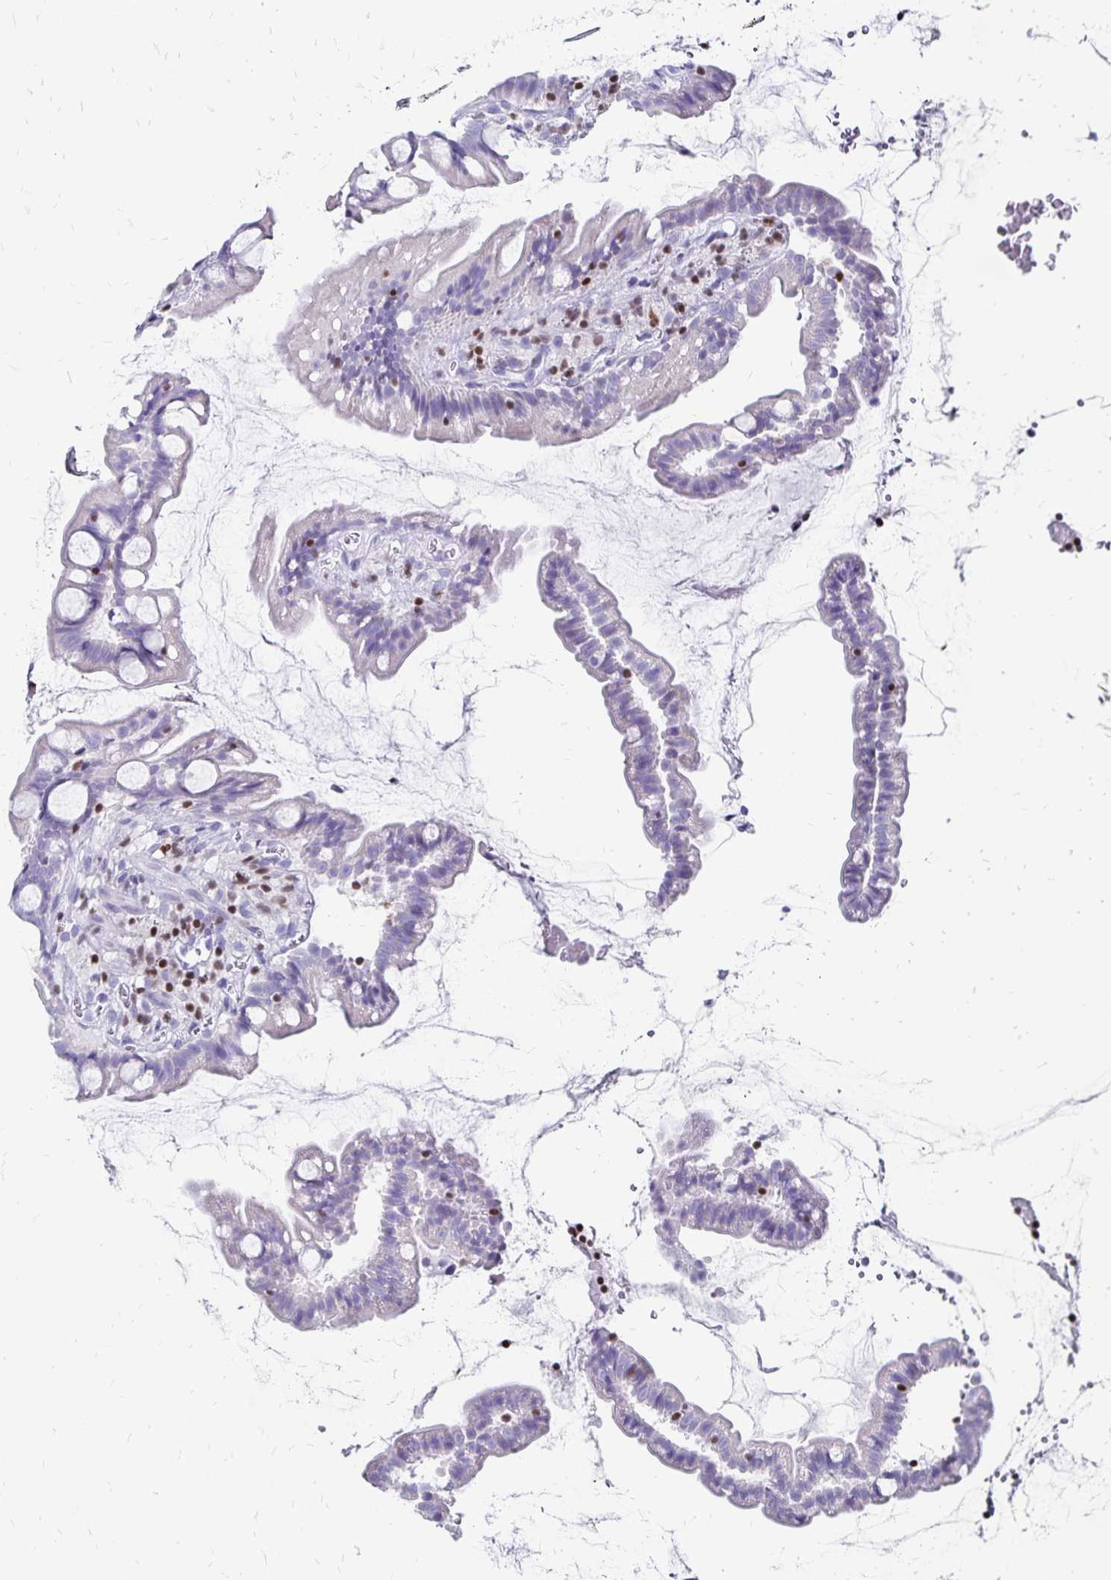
{"staining": {"intensity": "negative", "quantity": "none", "location": "none"}, "tissue": "small intestine", "cell_type": "Glandular cells", "image_type": "normal", "snomed": [{"axis": "morphology", "description": "Normal tissue, NOS"}, {"axis": "topography", "description": "Small intestine"}], "caption": "The immunohistochemistry image has no significant expression in glandular cells of small intestine.", "gene": "IKZF1", "patient": {"sex": "male", "age": 70}}